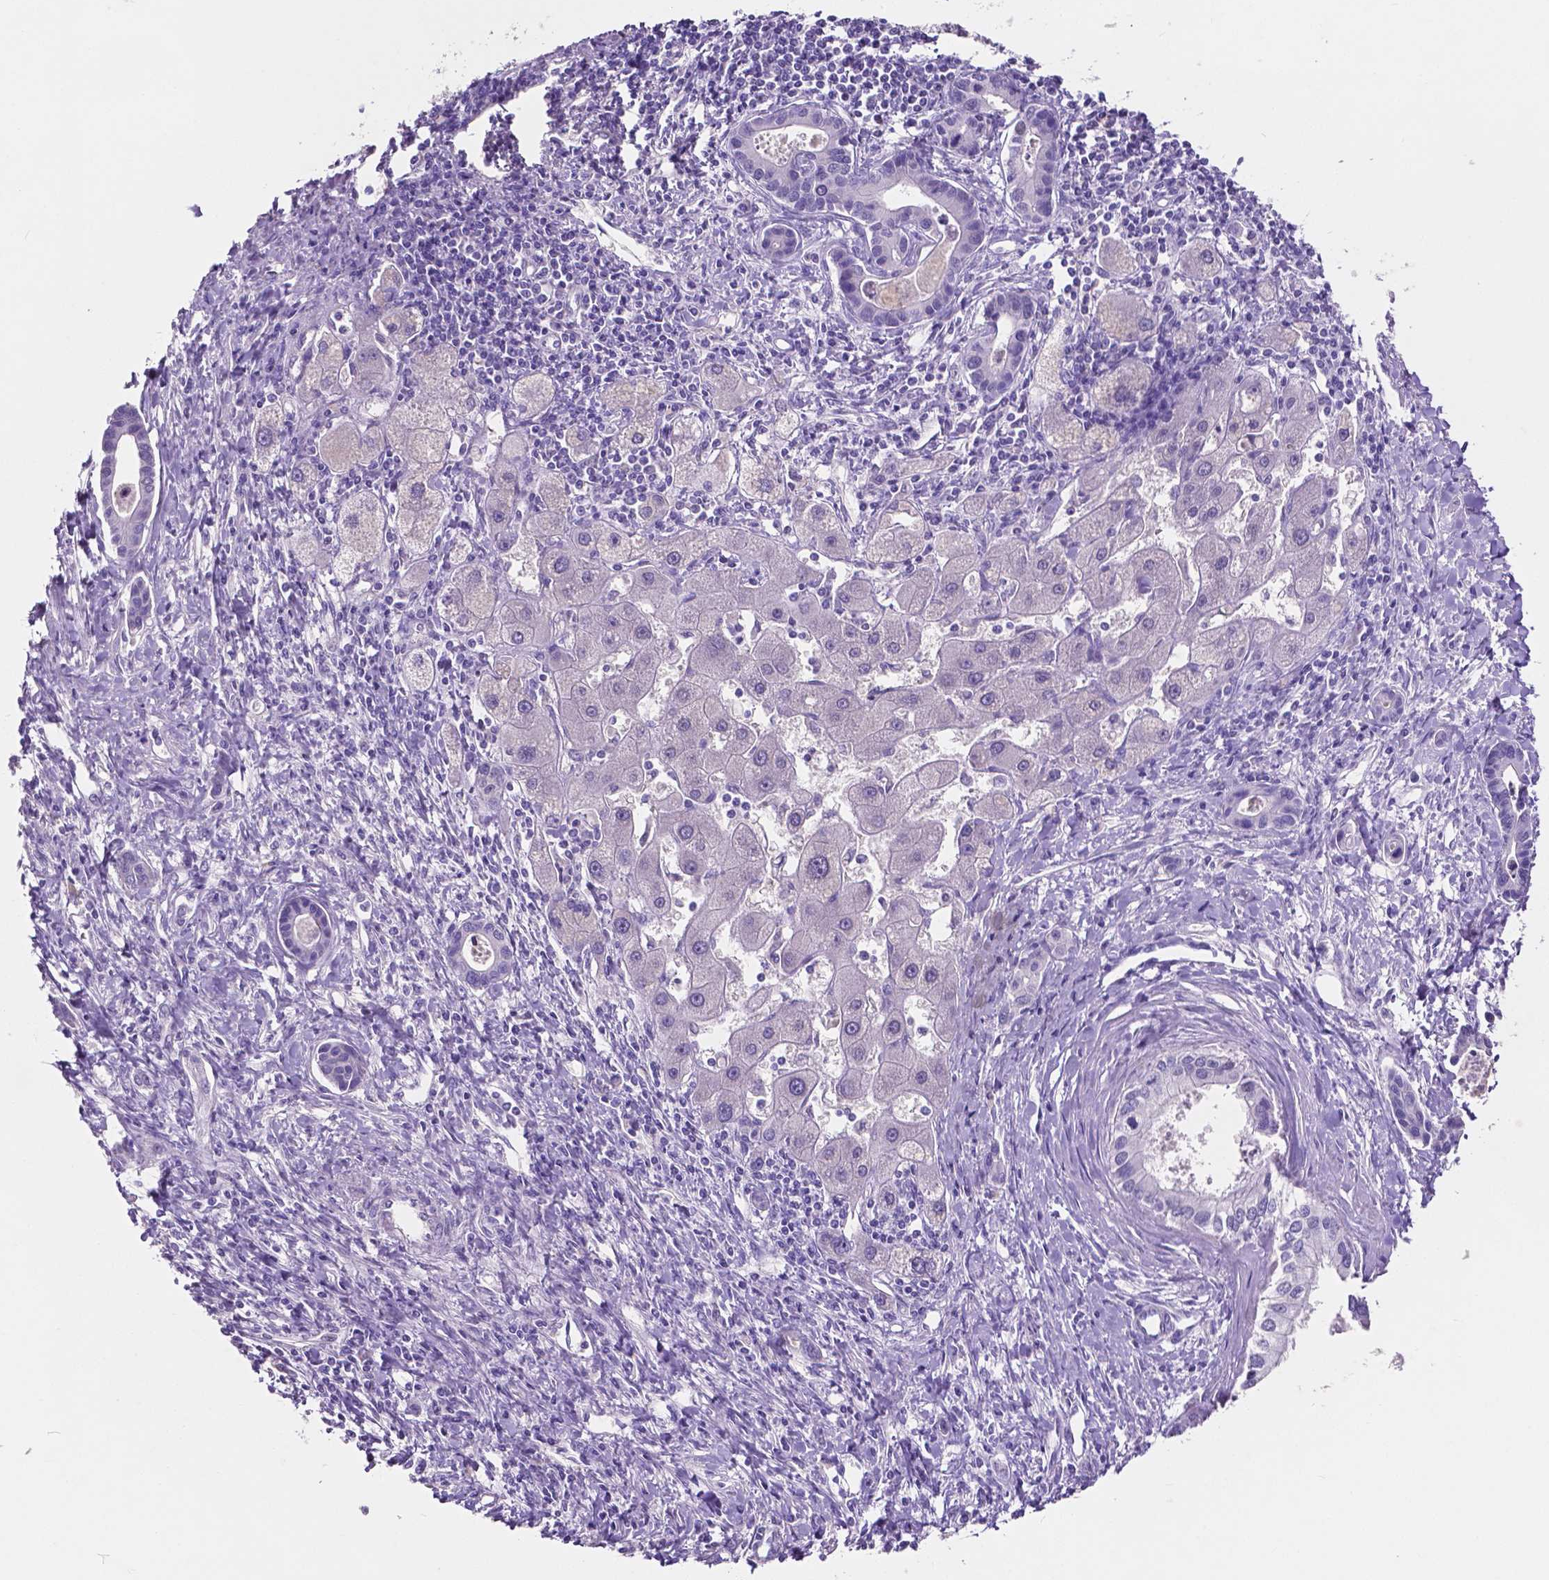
{"staining": {"intensity": "negative", "quantity": "none", "location": "none"}, "tissue": "liver cancer", "cell_type": "Tumor cells", "image_type": "cancer", "snomed": [{"axis": "morphology", "description": "Cholangiocarcinoma"}, {"axis": "topography", "description": "Liver"}], "caption": "Immunohistochemistry (IHC) image of neoplastic tissue: human liver cholangiocarcinoma stained with DAB shows no significant protein staining in tumor cells.", "gene": "SLC22A2", "patient": {"sex": "male", "age": 66}}